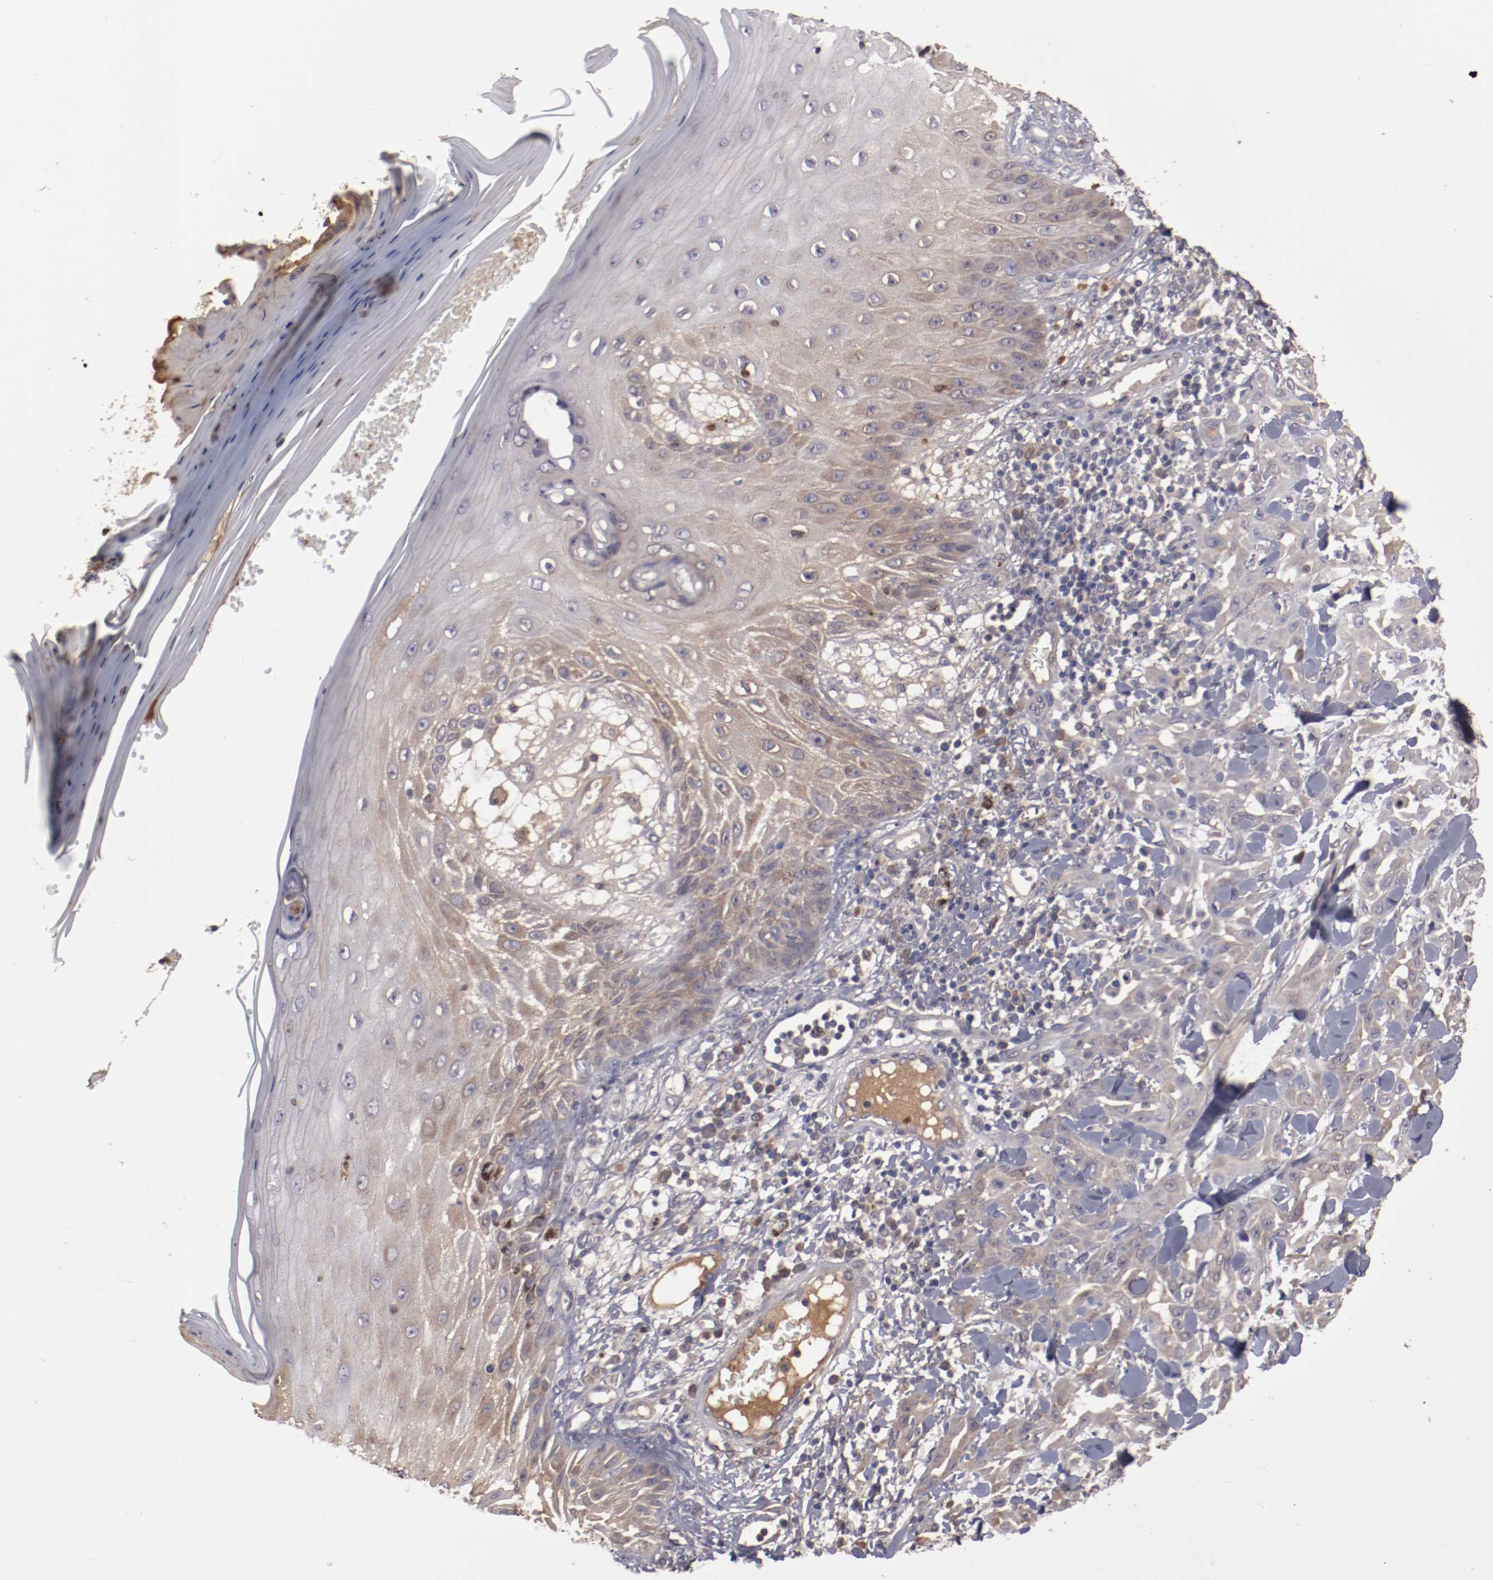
{"staining": {"intensity": "weak", "quantity": ">75%", "location": "cytoplasmic/membranous"}, "tissue": "skin cancer", "cell_type": "Tumor cells", "image_type": "cancer", "snomed": [{"axis": "morphology", "description": "Squamous cell carcinoma, NOS"}, {"axis": "topography", "description": "Skin"}], "caption": "The image demonstrates staining of skin squamous cell carcinoma, revealing weak cytoplasmic/membranous protein positivity (brown color) within tumor cells. (DAB (3,3'-diaminobenzidine) IHC with brightfield microscopy, high magnification).", "gene": "SERPINA7", "patient": {"sex": "male", "age": 24}}